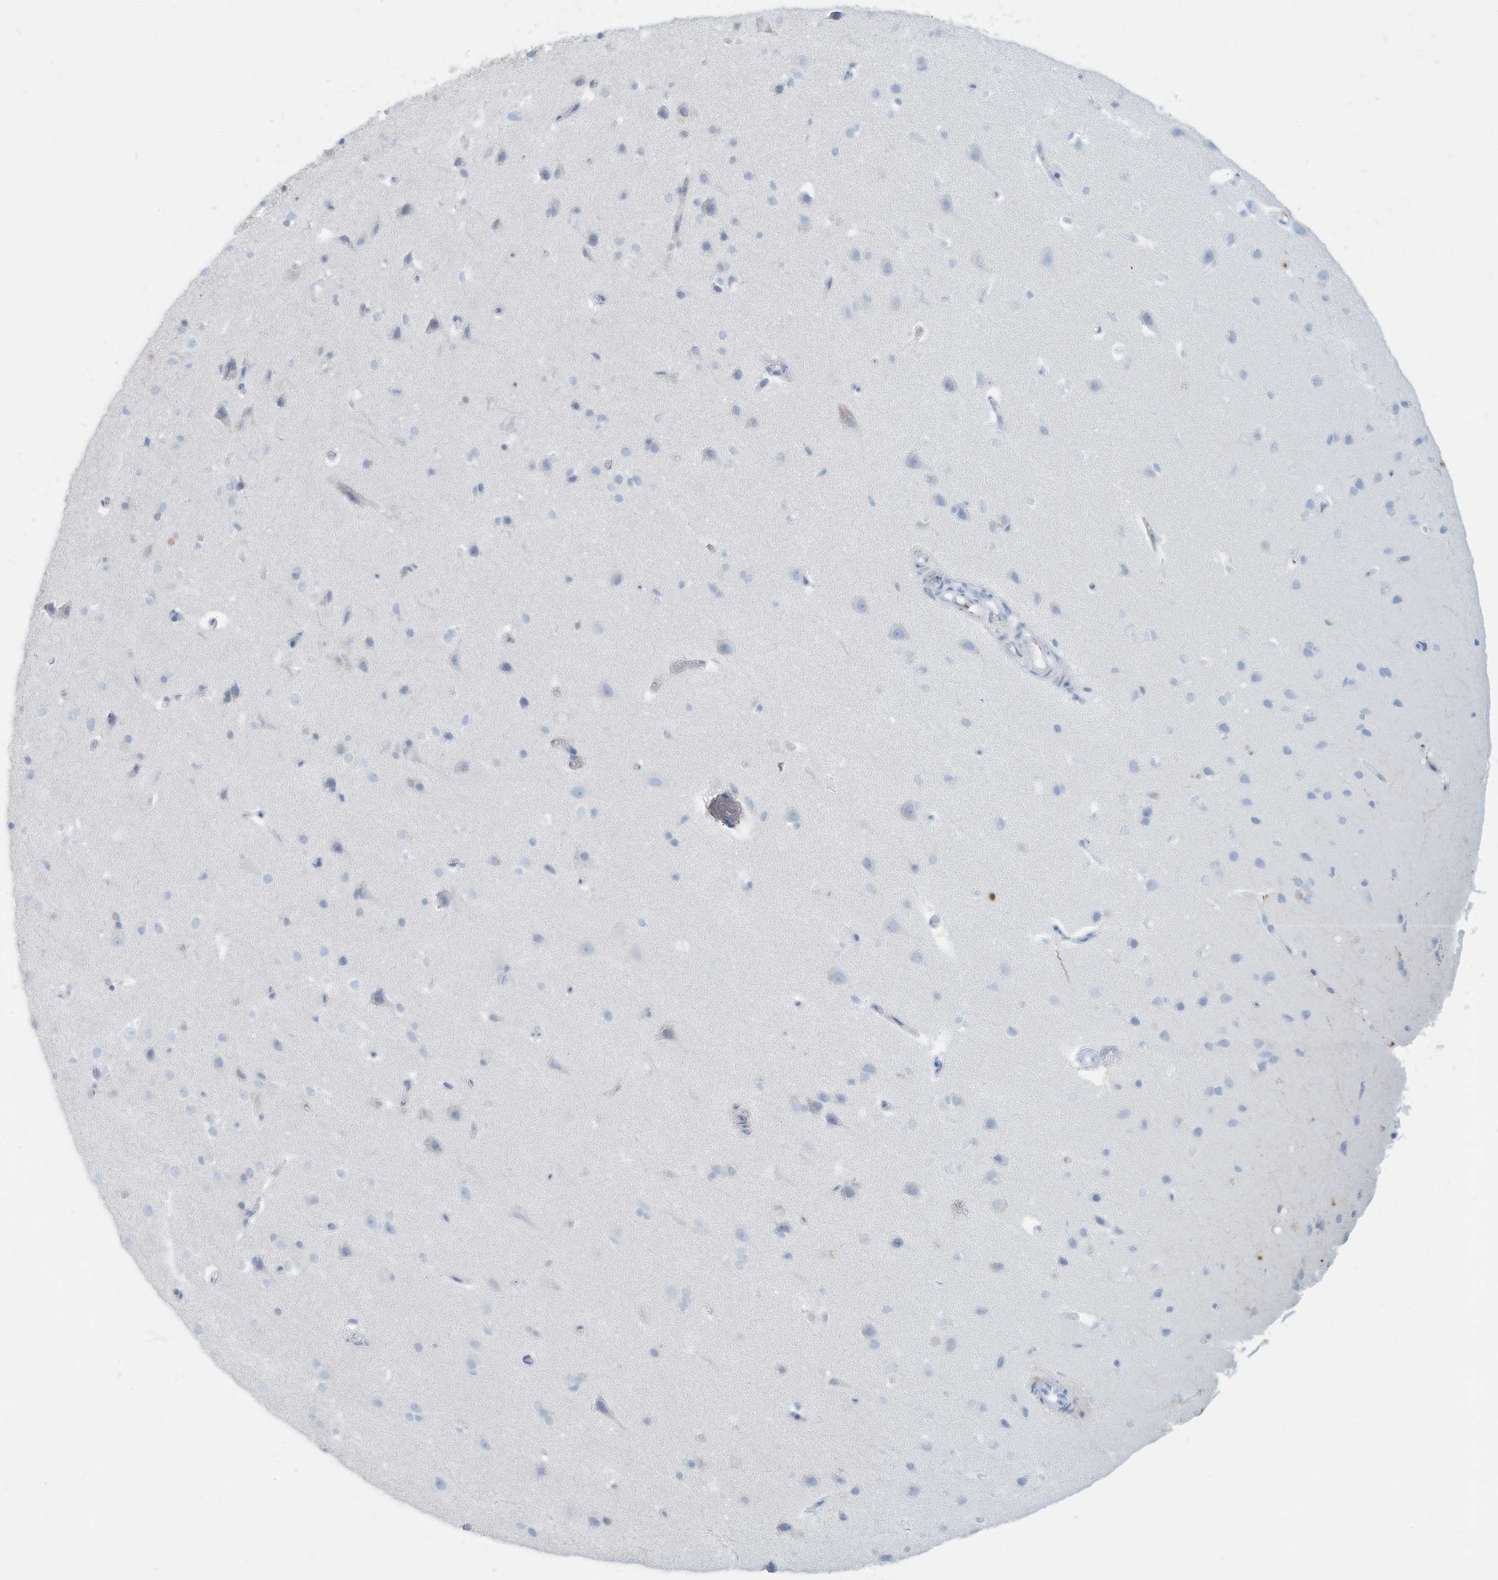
{"staining": {"intensity": "negative", "quantity": "none", "location": "none"}, "tissue": "cerebral cortex", "cell_type": "Endothelial cells", "image_type": "normal", "snomed": [{"axis": "morphology", "description": "Normal tissue, NOS"}, {"axis": "topography", "description": "Cerebral cortex"}], "caption": "Human cerebral cortex stained for a protein using immunohistochemistry (IHC) reveals no positivity in endothelial cells.", "gene": "ERI2", "patient": {"sex": "male", "age": 34}}